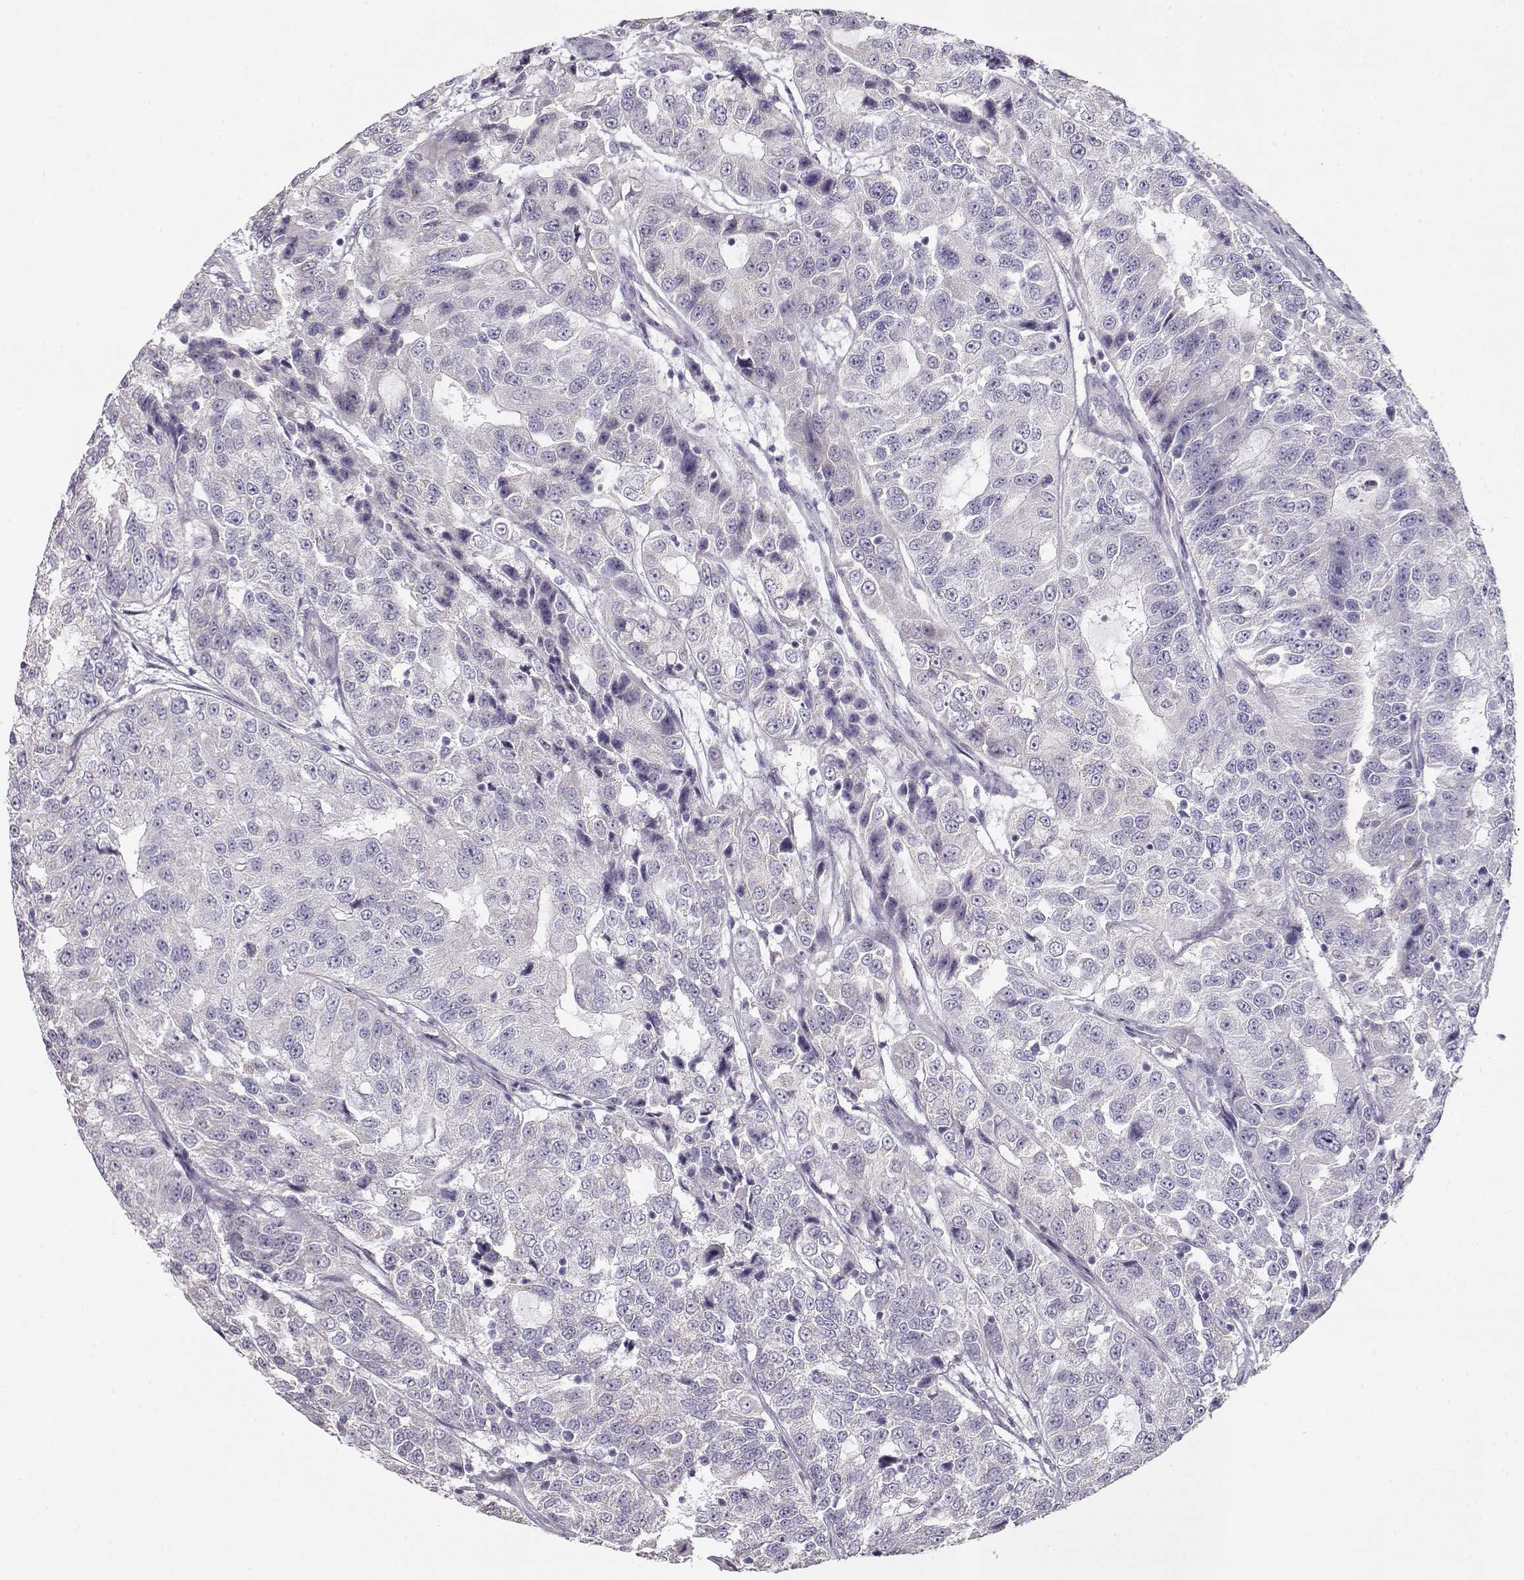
{"staining": {"intensity": "negative", "quantity": "none", "location": "none"}, "tissue": "urothelial cancer", "cell_type": "Tumor cells", "image_type": "cancer", "snomed": [{"axis": "morphology", "description": "Urothelial carcinoma, NOS"}, {"axis": "morphology", "description": "Urothelial carcinoma, High grade"}, {"axis": "topography", "description": "Urinary bladder"}], "caption": "A high-resolution photomicrograph shows immunohistochemistry (IHC) staining of urothelial carcinoma (high-grade), which exhibits no significant staining in tumor cells.", "gene": "GLIPR1L2", "patient": {"sex": "female", "age": 73}}